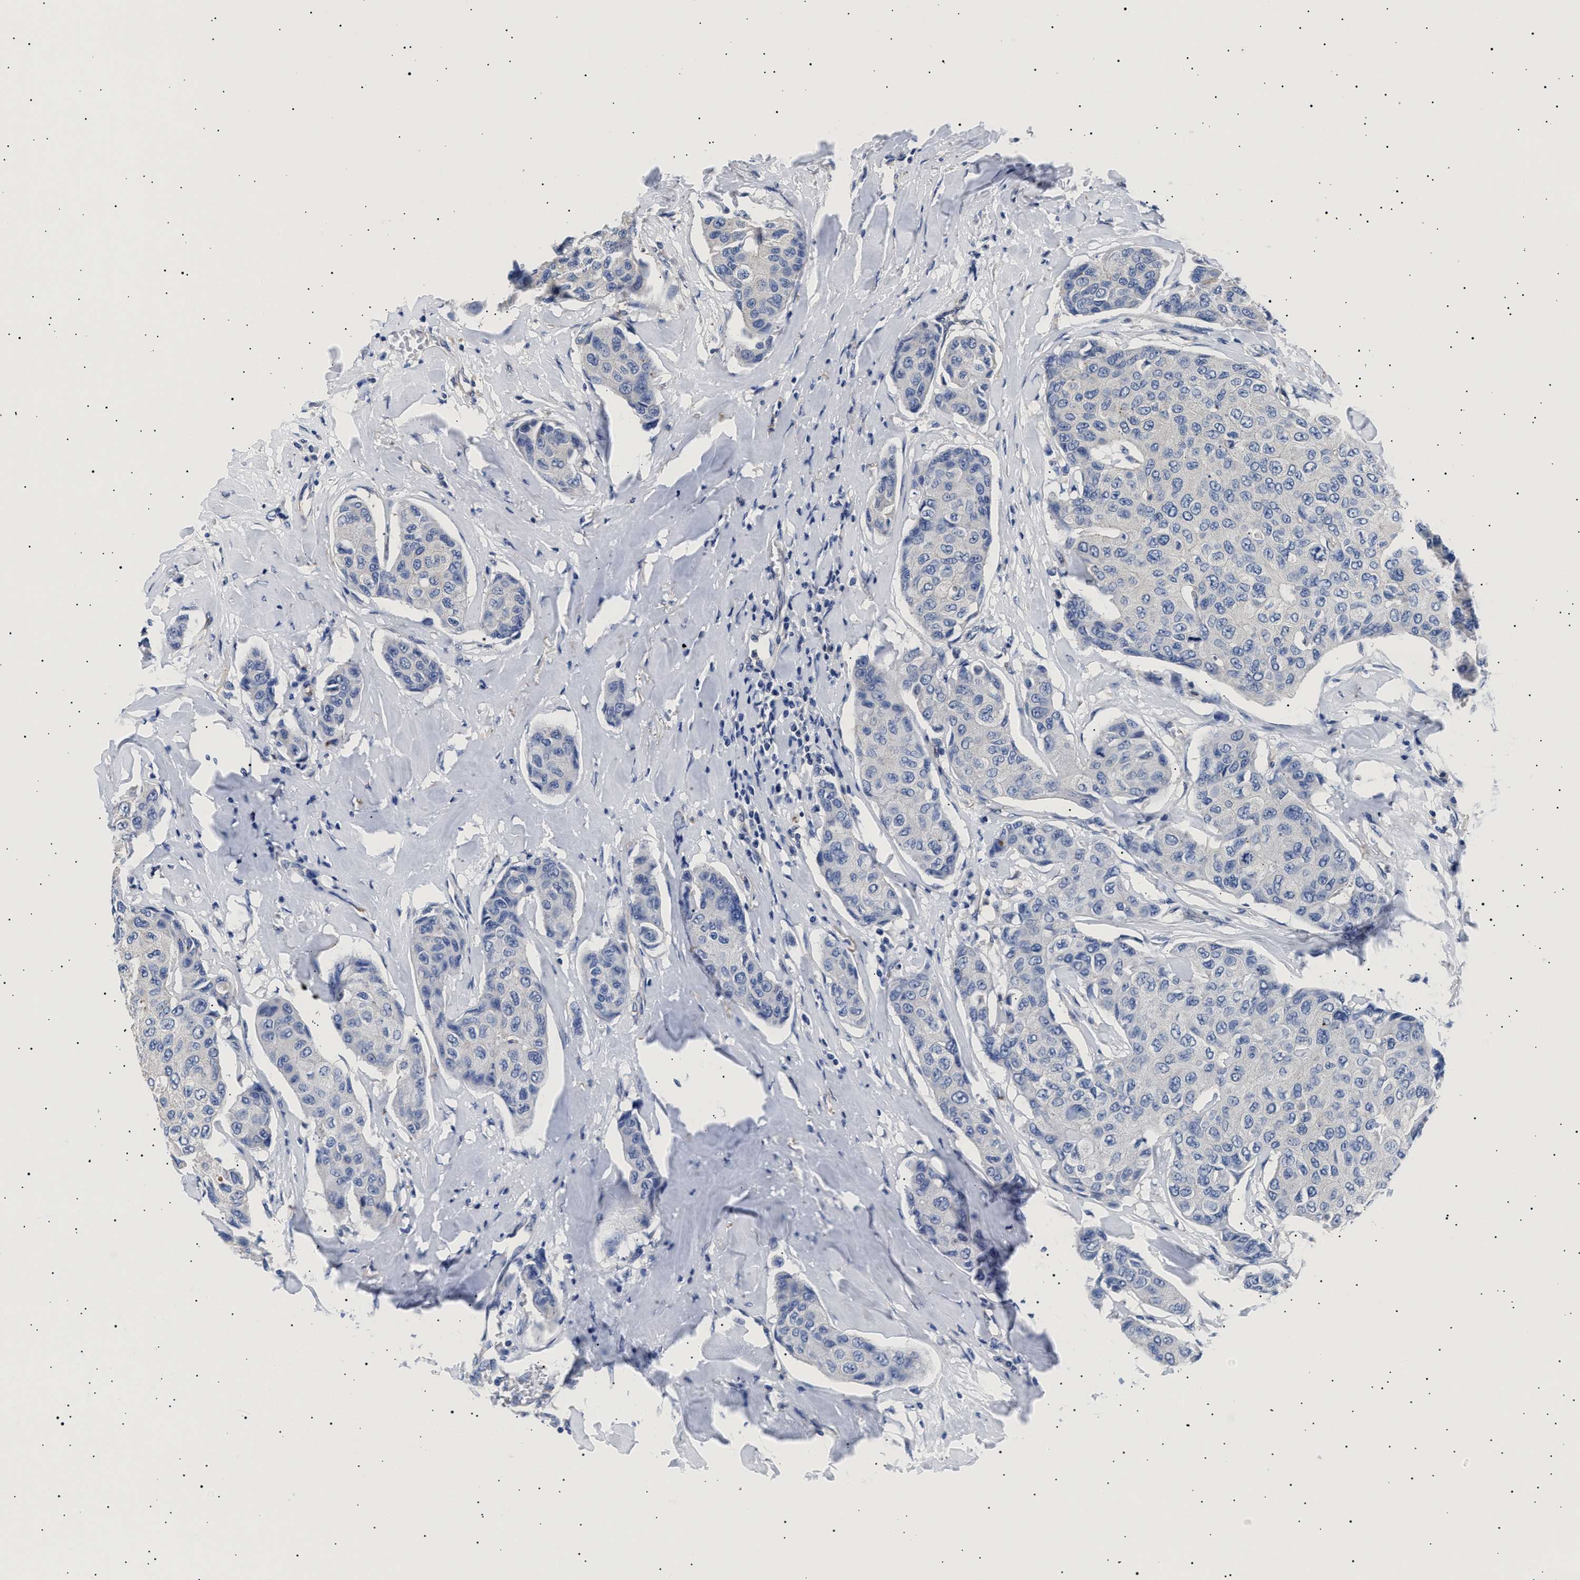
{"staining": {"intensity": "negative", "quantity": "none", "location": "none"}, "tissue": "breast cancer", "cell_type": "Tumor cells", "image_type": "cancer", "snomed": [{"axis": "morphology", "description": "Duct carcinoma"}, {"axis": "topography", "description": "Breast"}], "caption": "Immunohistochemistry histopathology image of human breast cancer stained for a protein (brown), which demonstrates no staining in tumor cells. The staining is performed using DAB (3,3'-diaminobenzidine) brown chromogen with nuclei counter-stained in using hematoxylin.", "gene": "HEMGN", "patient": {"sex": "female", "age": 80}}